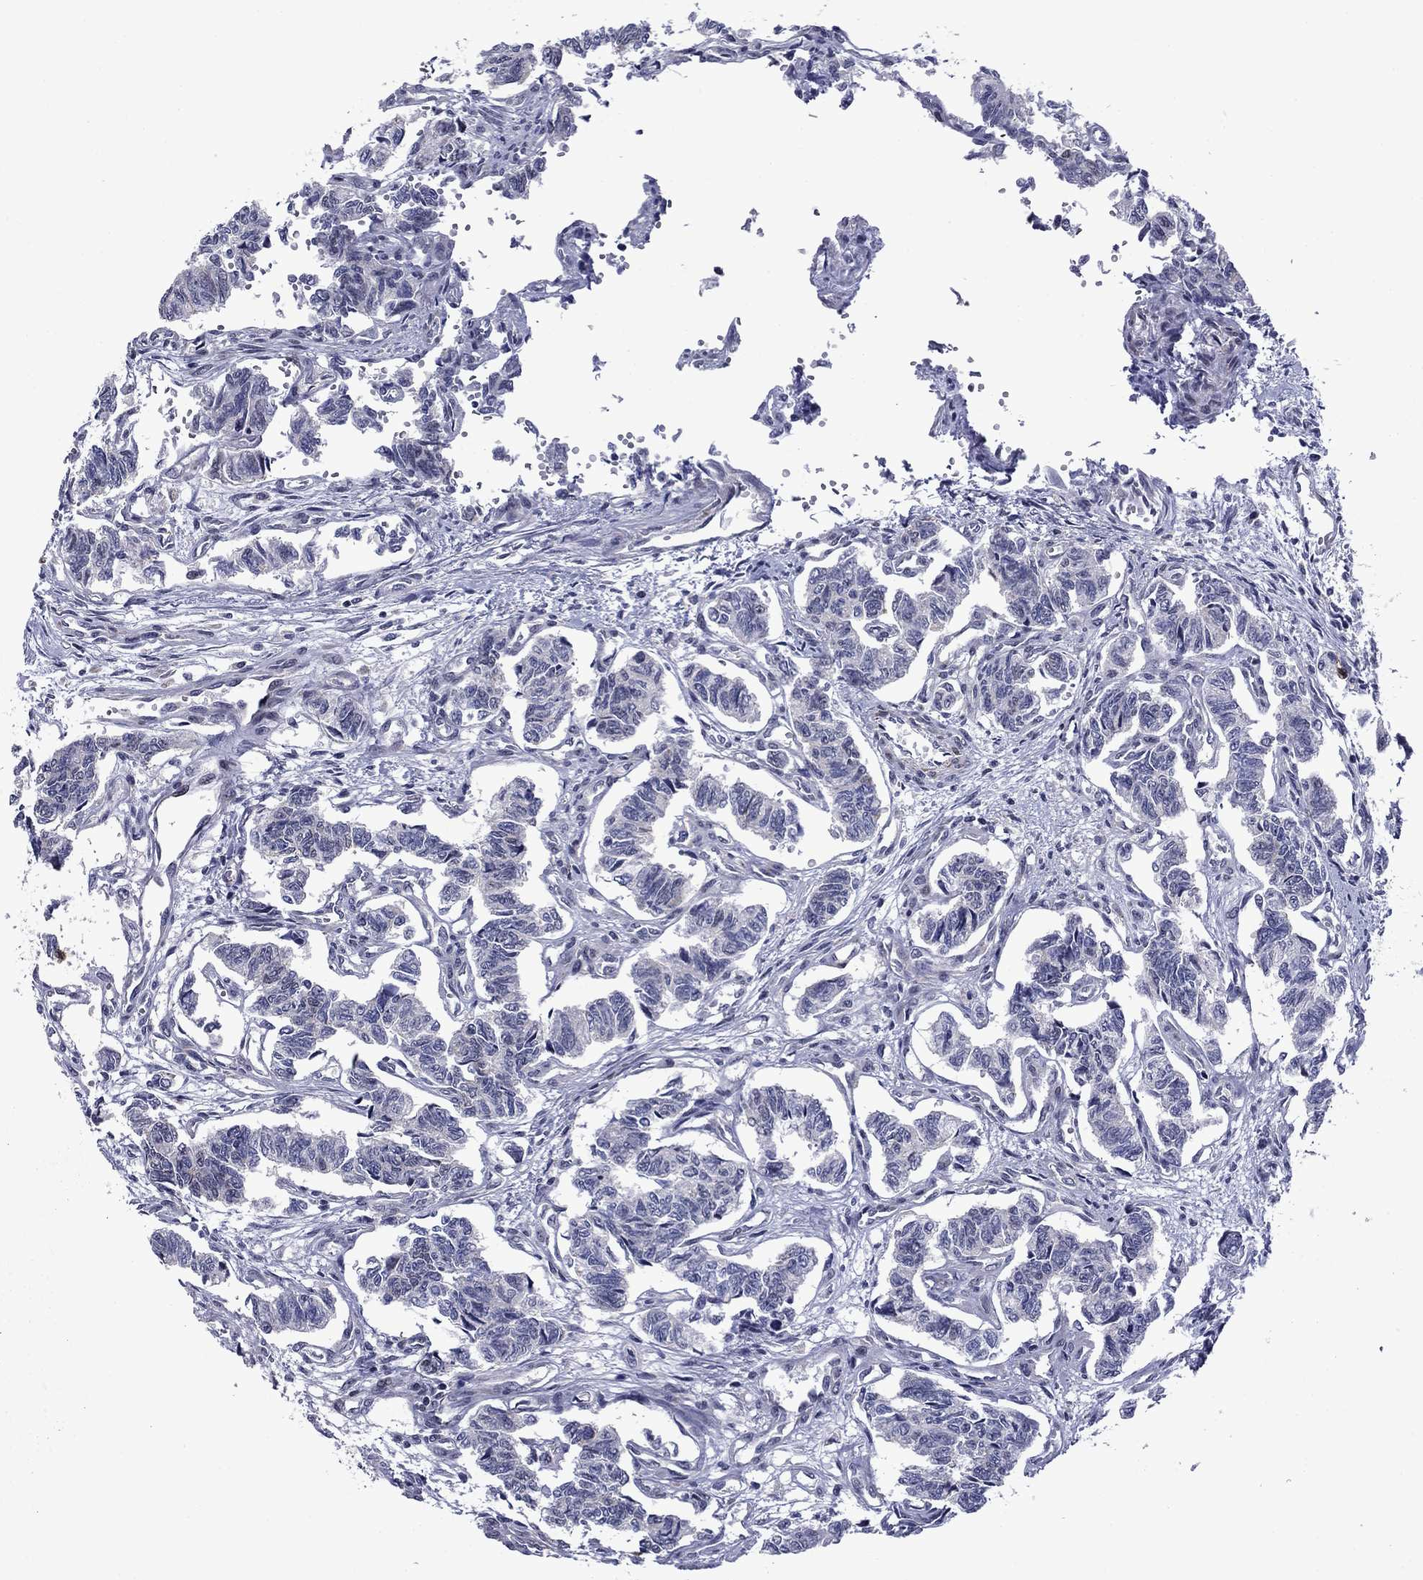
{"staining": {"intensity": "negative", "quantity": "none", "location": "none"}, "tissue": "carcinoid", "cell_type": "Tumor cells", "image_type": "cancer", "snomed": [{"axis": "morphology", "description": "Carcinoid, malignant, NOS"}, {"axis": "topography", "description": "Kidney"}], "caption": "Photomicrograph shows no protein staining in tumor cells of carcinoid tissue.", "gene": "SURF2", "patient": {"sex": "female", "age": 41}}